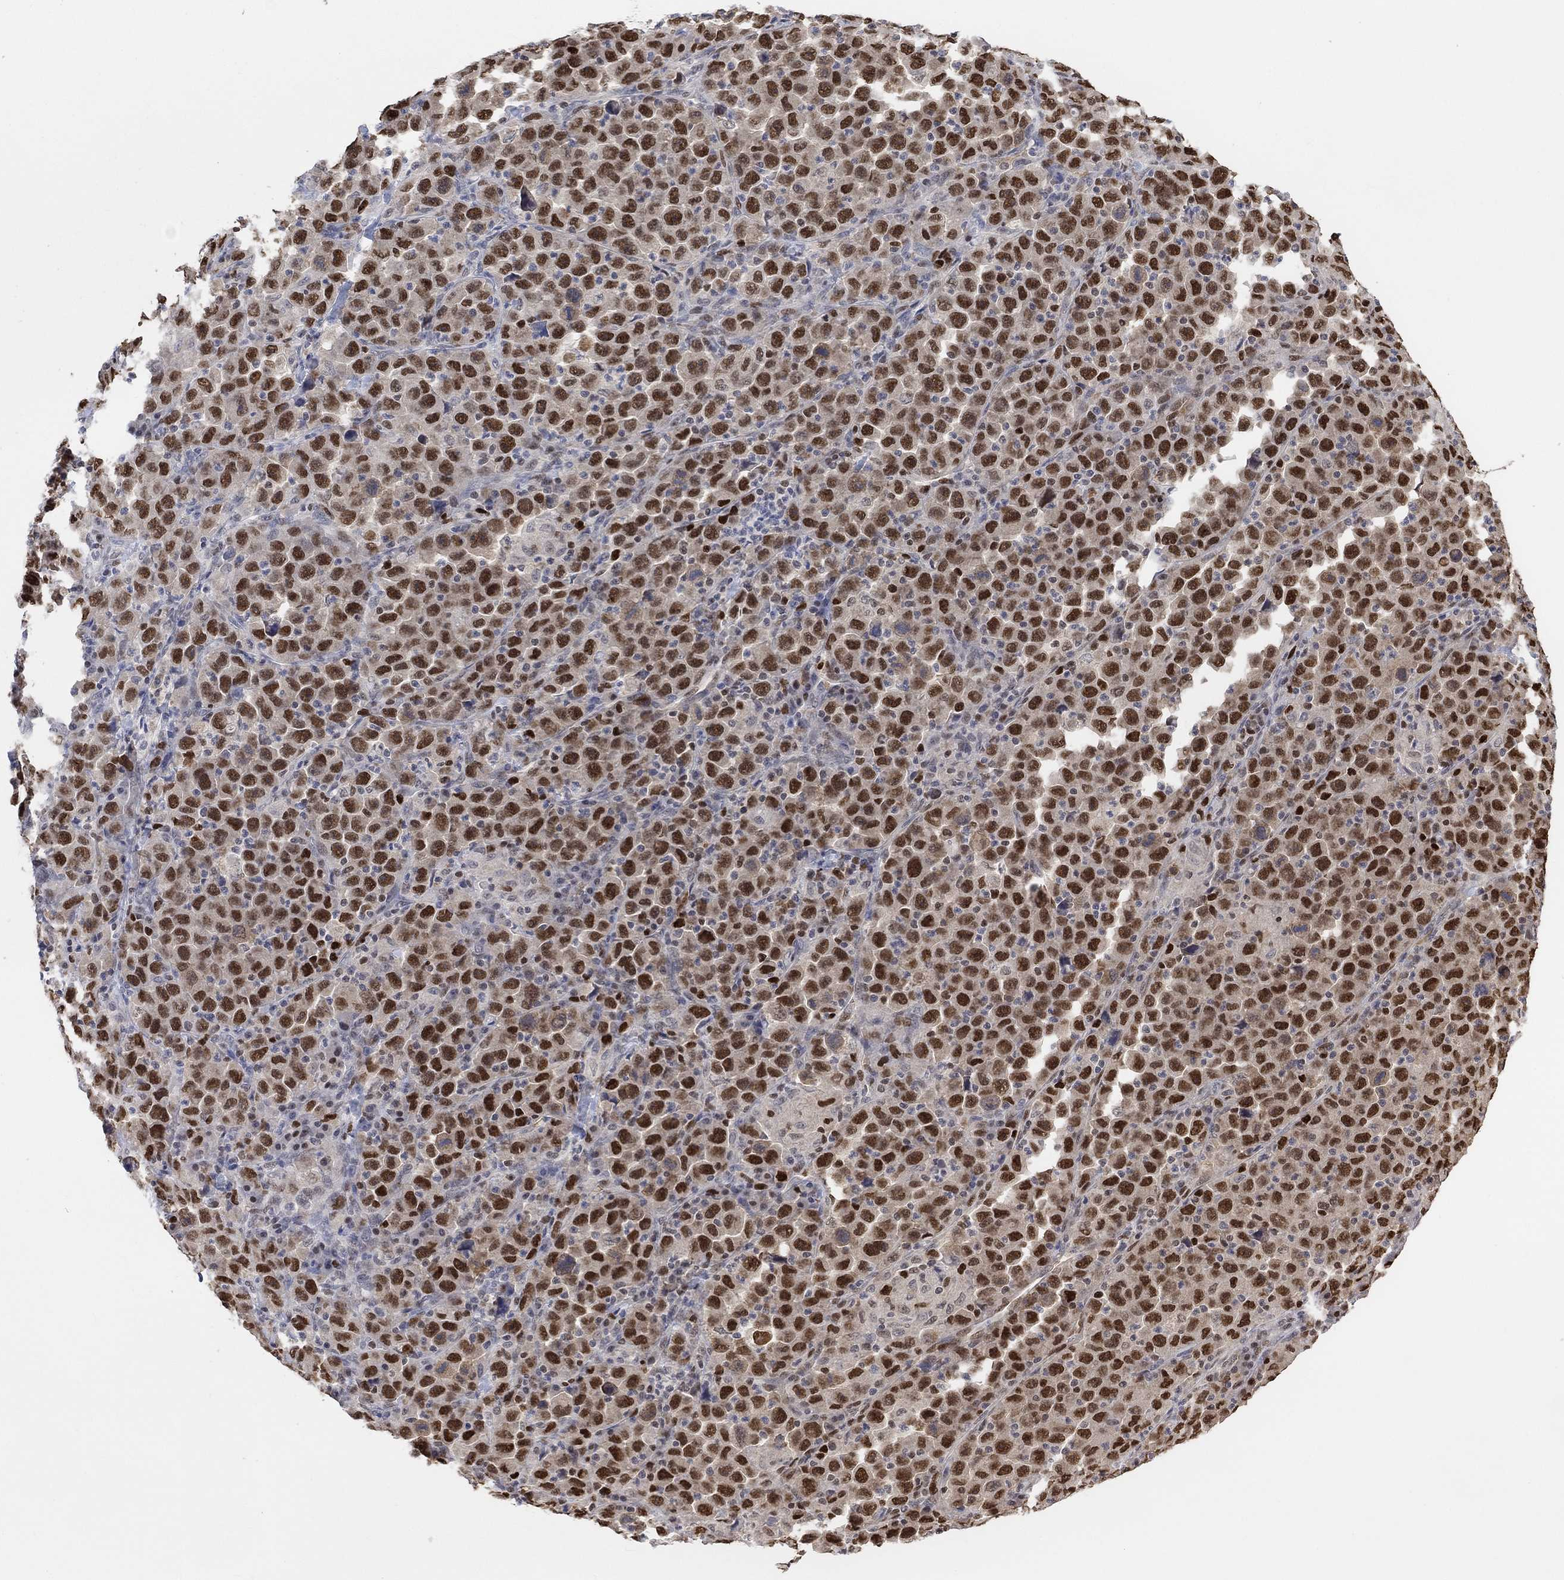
{"staining": {"intensity": "strong", "quantity": ">75%", "location": "nuclear"}, "tissue": "stomach cancer", "cell_type": "Tumor cells", "image_type": "cancer", "snomed": [{"axis": "morphology", "description": "Normal tissue, NOS"}, {"axis": "morphology", "description": "Adenocarcinoma, NOS"}, {"axis": "topography", "description": "Stomach, upper"}, {"axis": "topography", "description": "Stomach"}], "caption": "Immunohistochemical staining of human adenocarcinoma (stomach) exhibits high levels of strong nuclear protein positivity in approximately >75% of tumor cells. The staining was performed using DAB (3,3'-diaminobenzidine) to visualize the protein expression in brown, while the nuclei were stained in blue with hematoxylin (Magnification: 20x).", "gene": "RAD54L2", "patient": {"sex": "male", "age": 59}}